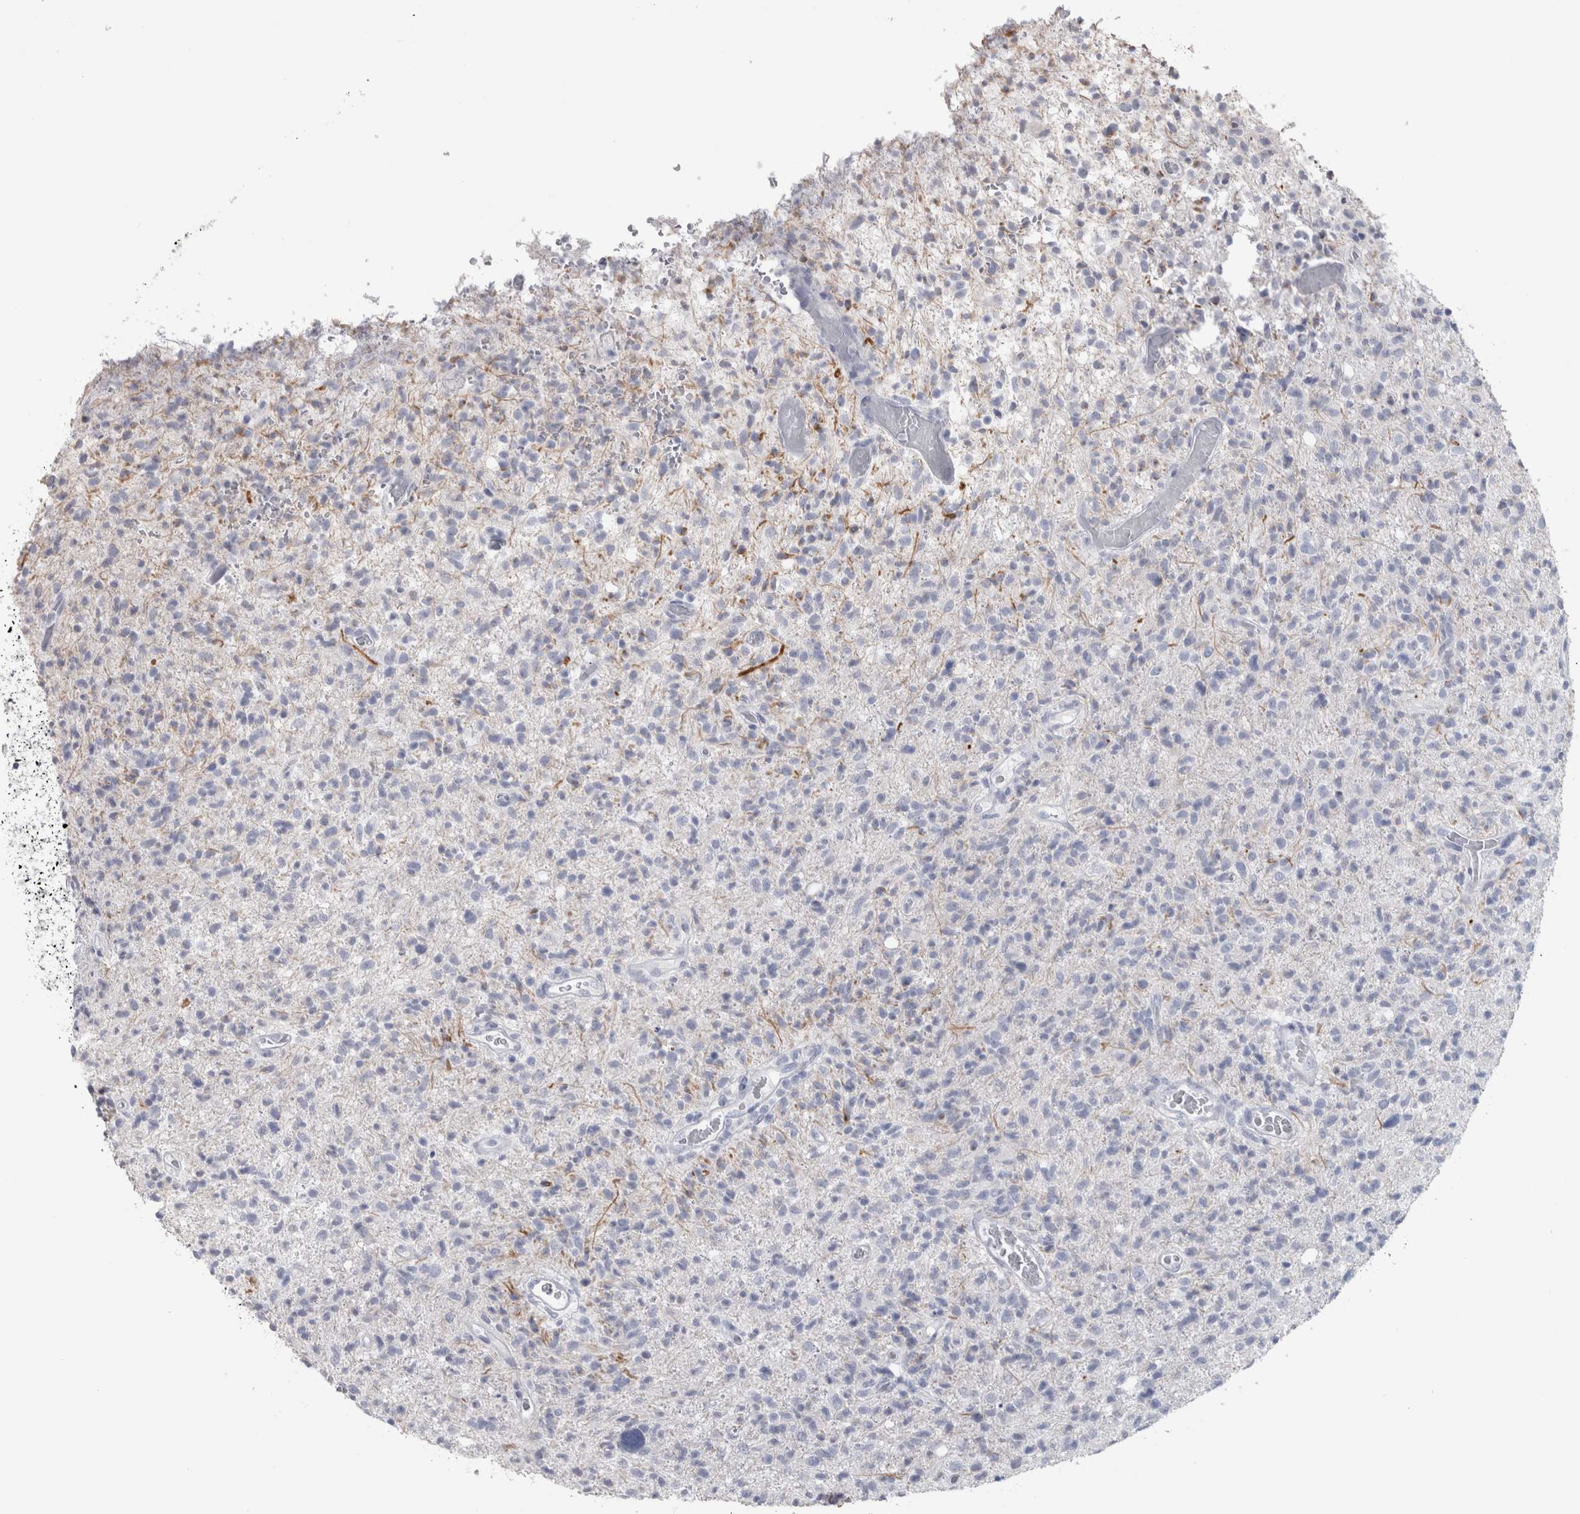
{"staining": {"intensity": "negative", "quantity": "none", "location": "none"}, "tissue": "glioma", "cell_type": "Tumor cells", "image_type": "cancer", "snomed": [{"axis": "morphology", "description": "Glioma, malignant, High grade"}, {"axis": "topography", "description": "Brain"}], "caption": "Tumor cells are negative for protein expression in human glioma. The staining is performed using DAB brown chromogen with nuclei counter-stained in using hematoxylin.", "gene": "PTH", "patient": {"sex": "female", "age": 57}}